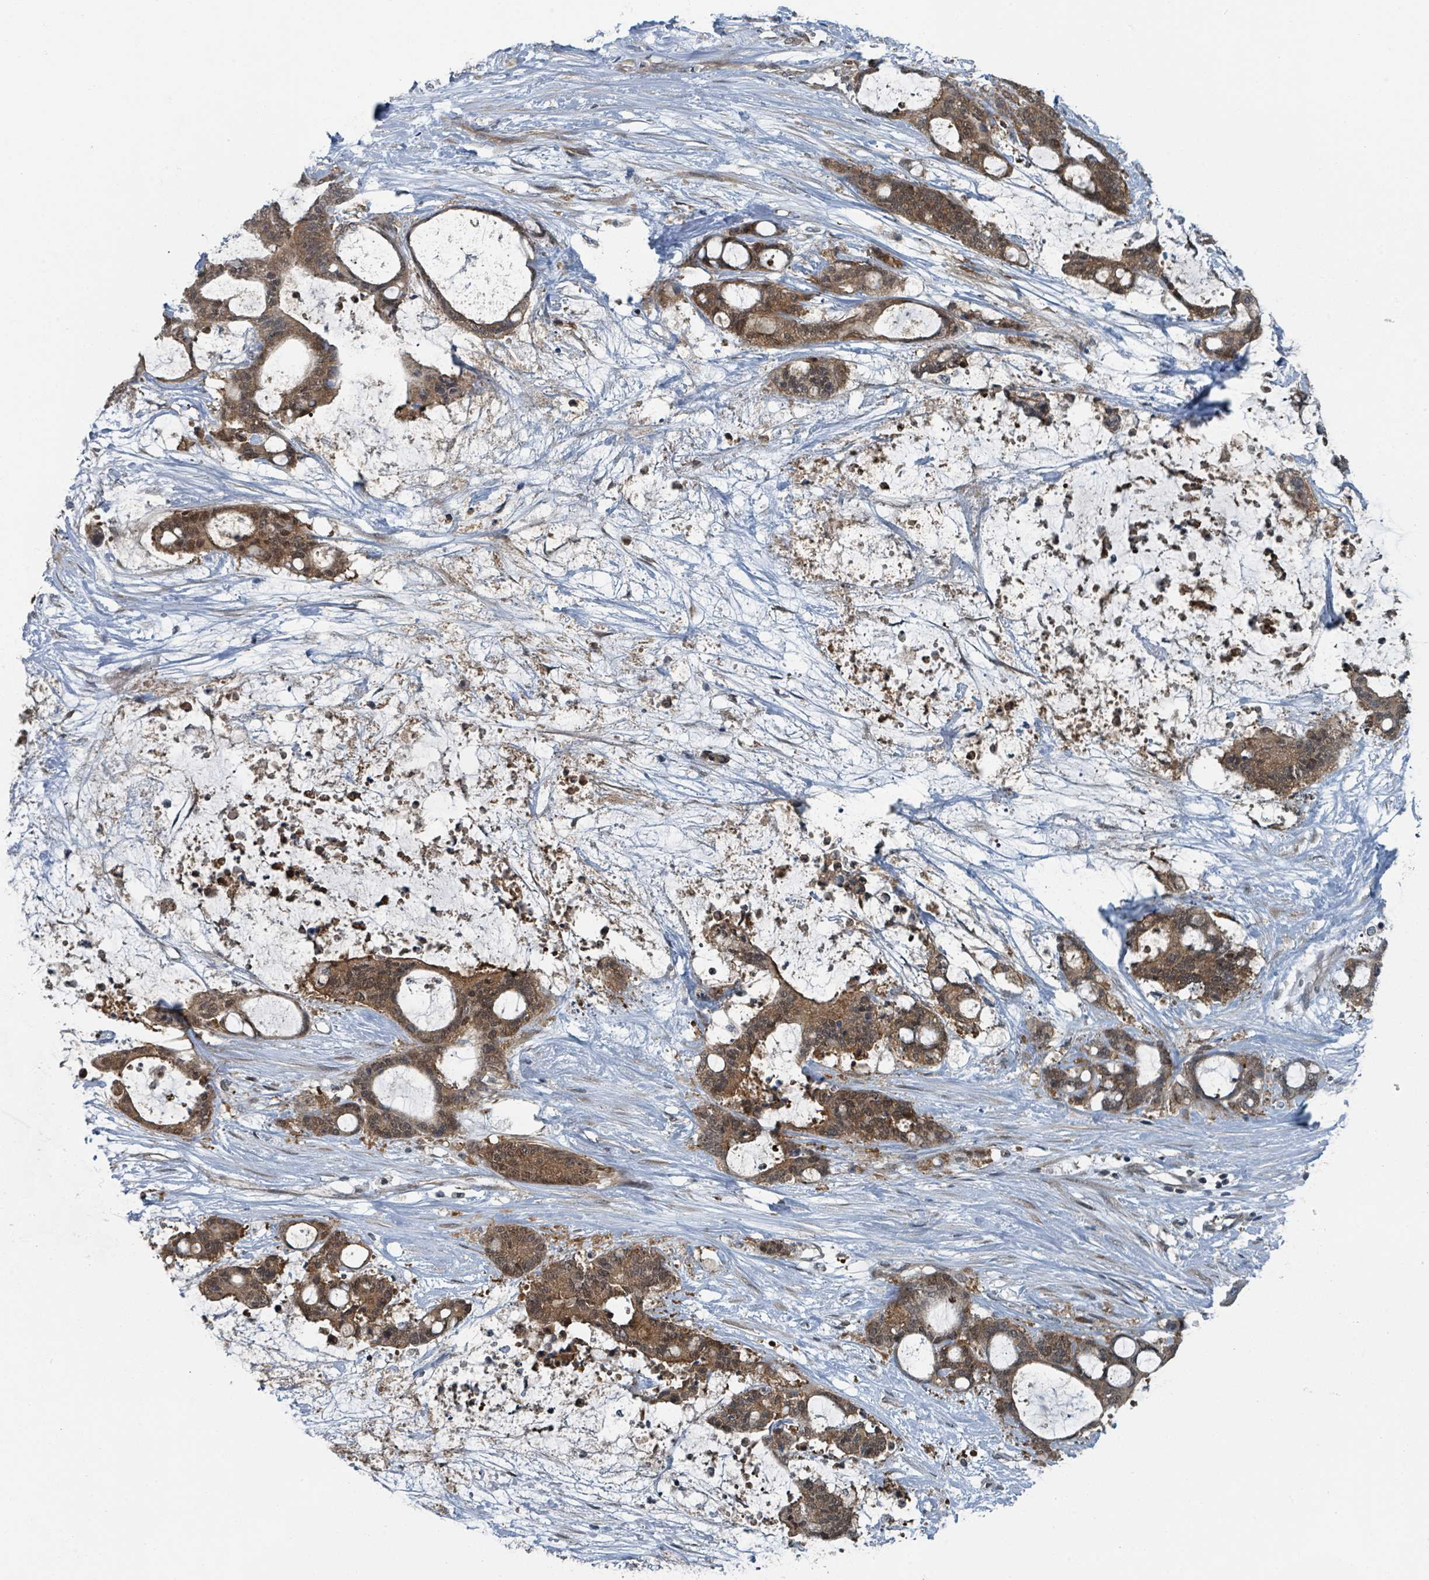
{"staining": {"intensity": "moderate", "quantity": ">75%", "location": "cytoplasmic/membranous,nuclear"}, "tissue": "liver cancer", "cell_type": "Tumor cells", "image_type": "cancer", "snomed": [{"axis": "morphology", "description": "Normal tissue, NOS"}, {"axis": "morphology", "description": "Cholangiocarcinoma"}, {"axis": "topography", "description": "Liver"}, {"axis": "topography", "description": "Peripheral nerve tissue"}], "caption": "A high-resolution image shows immunohistochemistry (IHC) staining of liver cancer (cholangiocarcinoma), which reveals moderate cytoplasmic/membranous and nuclear staining in about >75% of tumor cells.", "gene": "GOLGA7", "patient": {"sex": "female", "age": 73}}